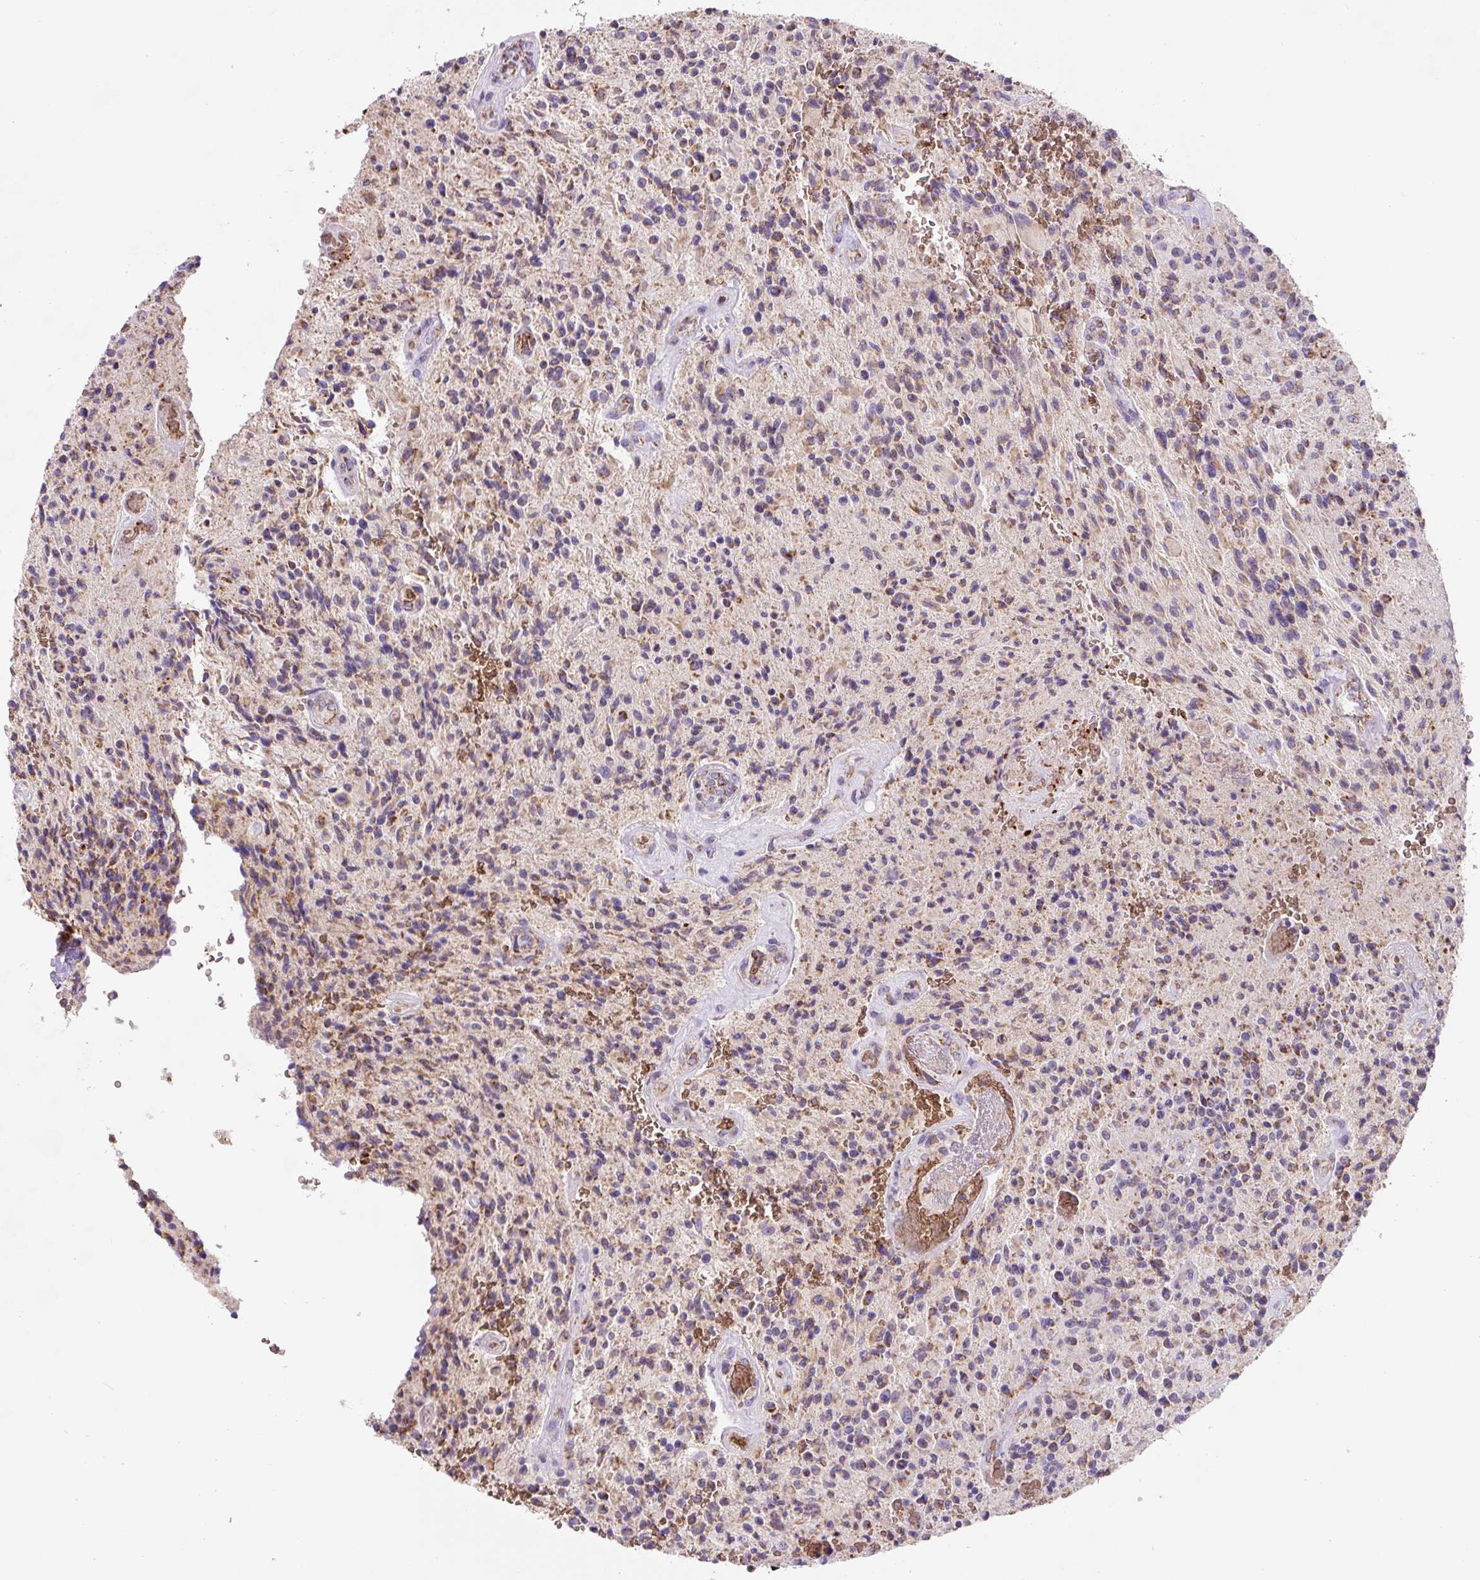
{"staining": {"intensity": "moderate", "quantity": "<25%", "location": "cytoplasmic/membranous"}, "tissue": "glioma", "cell_type": "Tumor cells", "image_type": "cancer", "snomed": [{"axis": "morphology", "description": "Normal tissue, NOS"}, {"axis": "morphology", "description": "Glioma, malignant, High grade"}, {"axis": "topography", "description": "Cerebral cortex"}], "caption": "Moderate cytoplasmic/membranous protein expression is identified in about <25% of tumor cells in glioma.", "gene": "MT-CO2", "patient": {"sex": "male", "age": 56}}